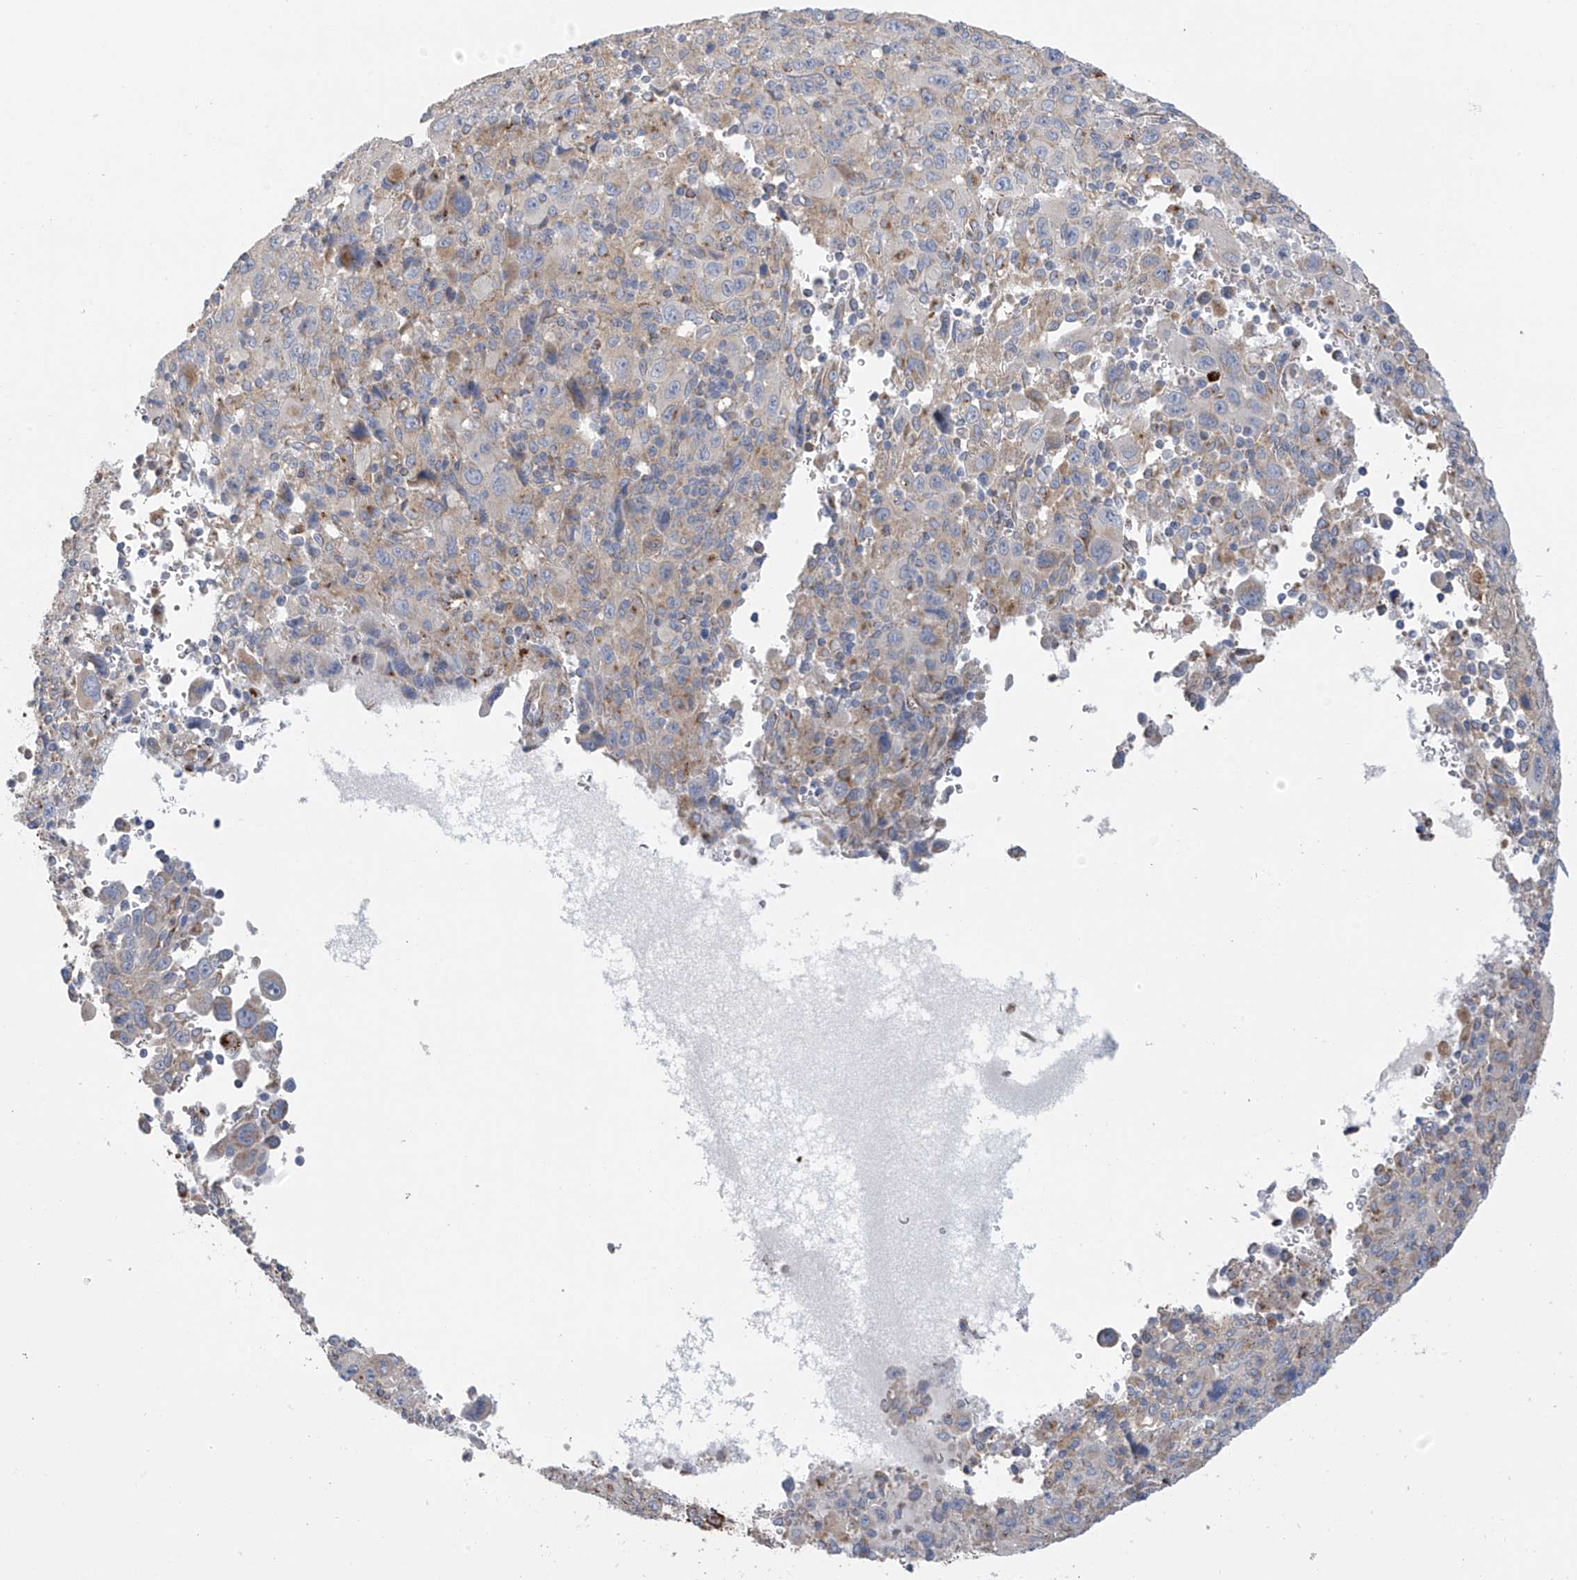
{"staining": {"intensity": "weak", "quantity": "25%-75%", "location": "cytoplasmic/membranous"}, "tissue": "melanoma", "cell_type": "Tumor cells", "image_type": "cancer", "snomed": [{"axis": "morphology", "description": "Malignant melanoma, Metastatic site"}, {"axis": "topography", "description": "Skin"}], "caption": "Melanoma tissue shows weak cytoplasmic/membranous positivity in about 25%-75% of tumor cells, visualized by immunohistochemistry. (Stains: DAB (3,3'-diaminobenzidine) in brown, nuclei in blue, Microscopy: brightfield microscopy at high magnification).", "gene": "ITM2B", "patient": {"sex": "female", "age": 56}}